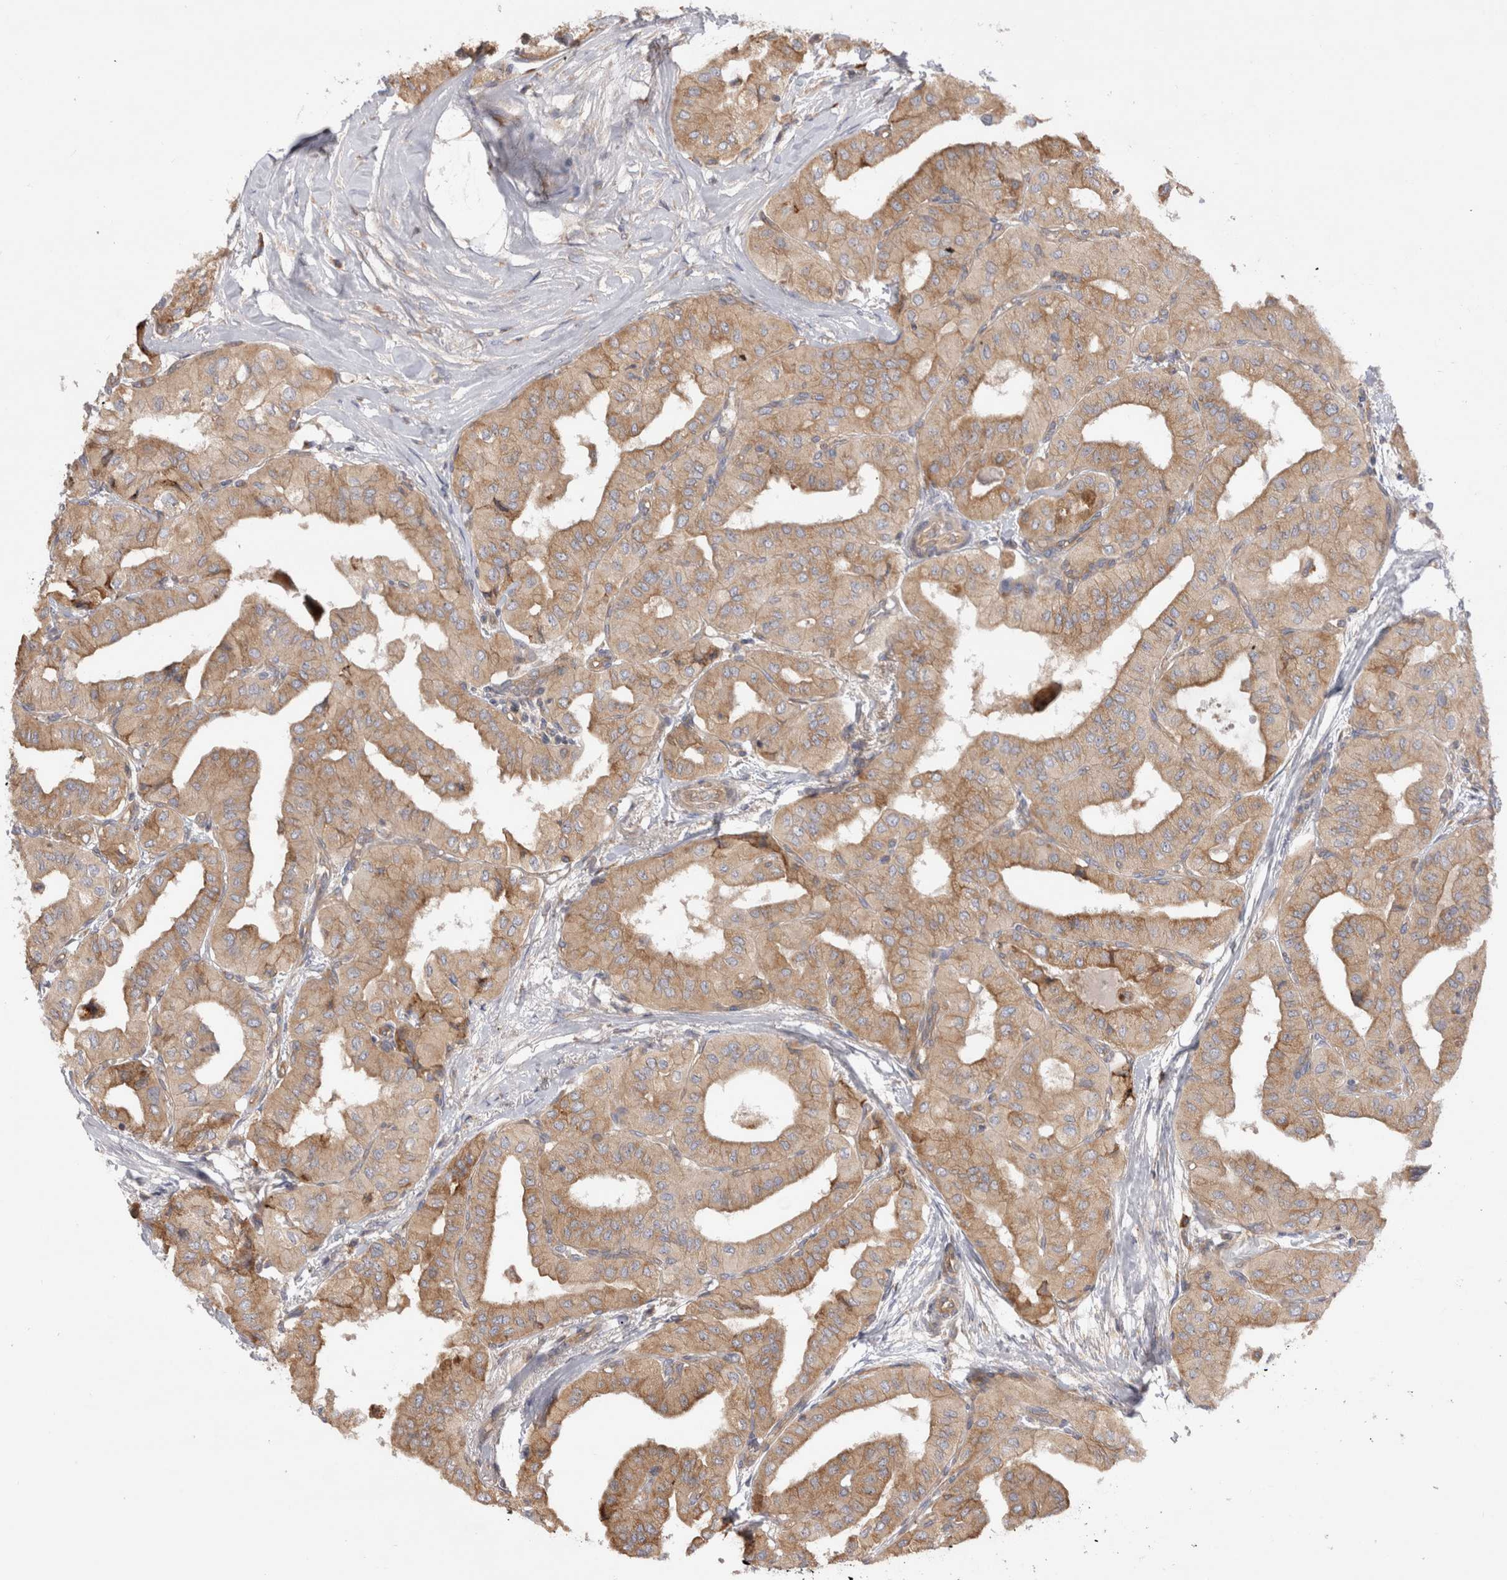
{"staining": {"intensity": "moderate", "quantity": ">75%", "location": "cytoplasmic/membranous"}, "tissue": "thyroid cancer", "cell_type": "Tumor cells", "image_type": "cancer", "snomed": [{"axis": "morphology", "description": "Papillary adenocarcinoma, NOS"}, {"axis": "topography", "description": "Thyroid gland"}], "caption": "A micrograph showing moderate cytoplasmic/membranous staining in approximately >75% of tumor cells in thyroid papillary adenocarcinoma, as visualized by brown immunohistochemical staining.", "gene": "PDCD10", "patient": {"sex": "female", "age": 59}}